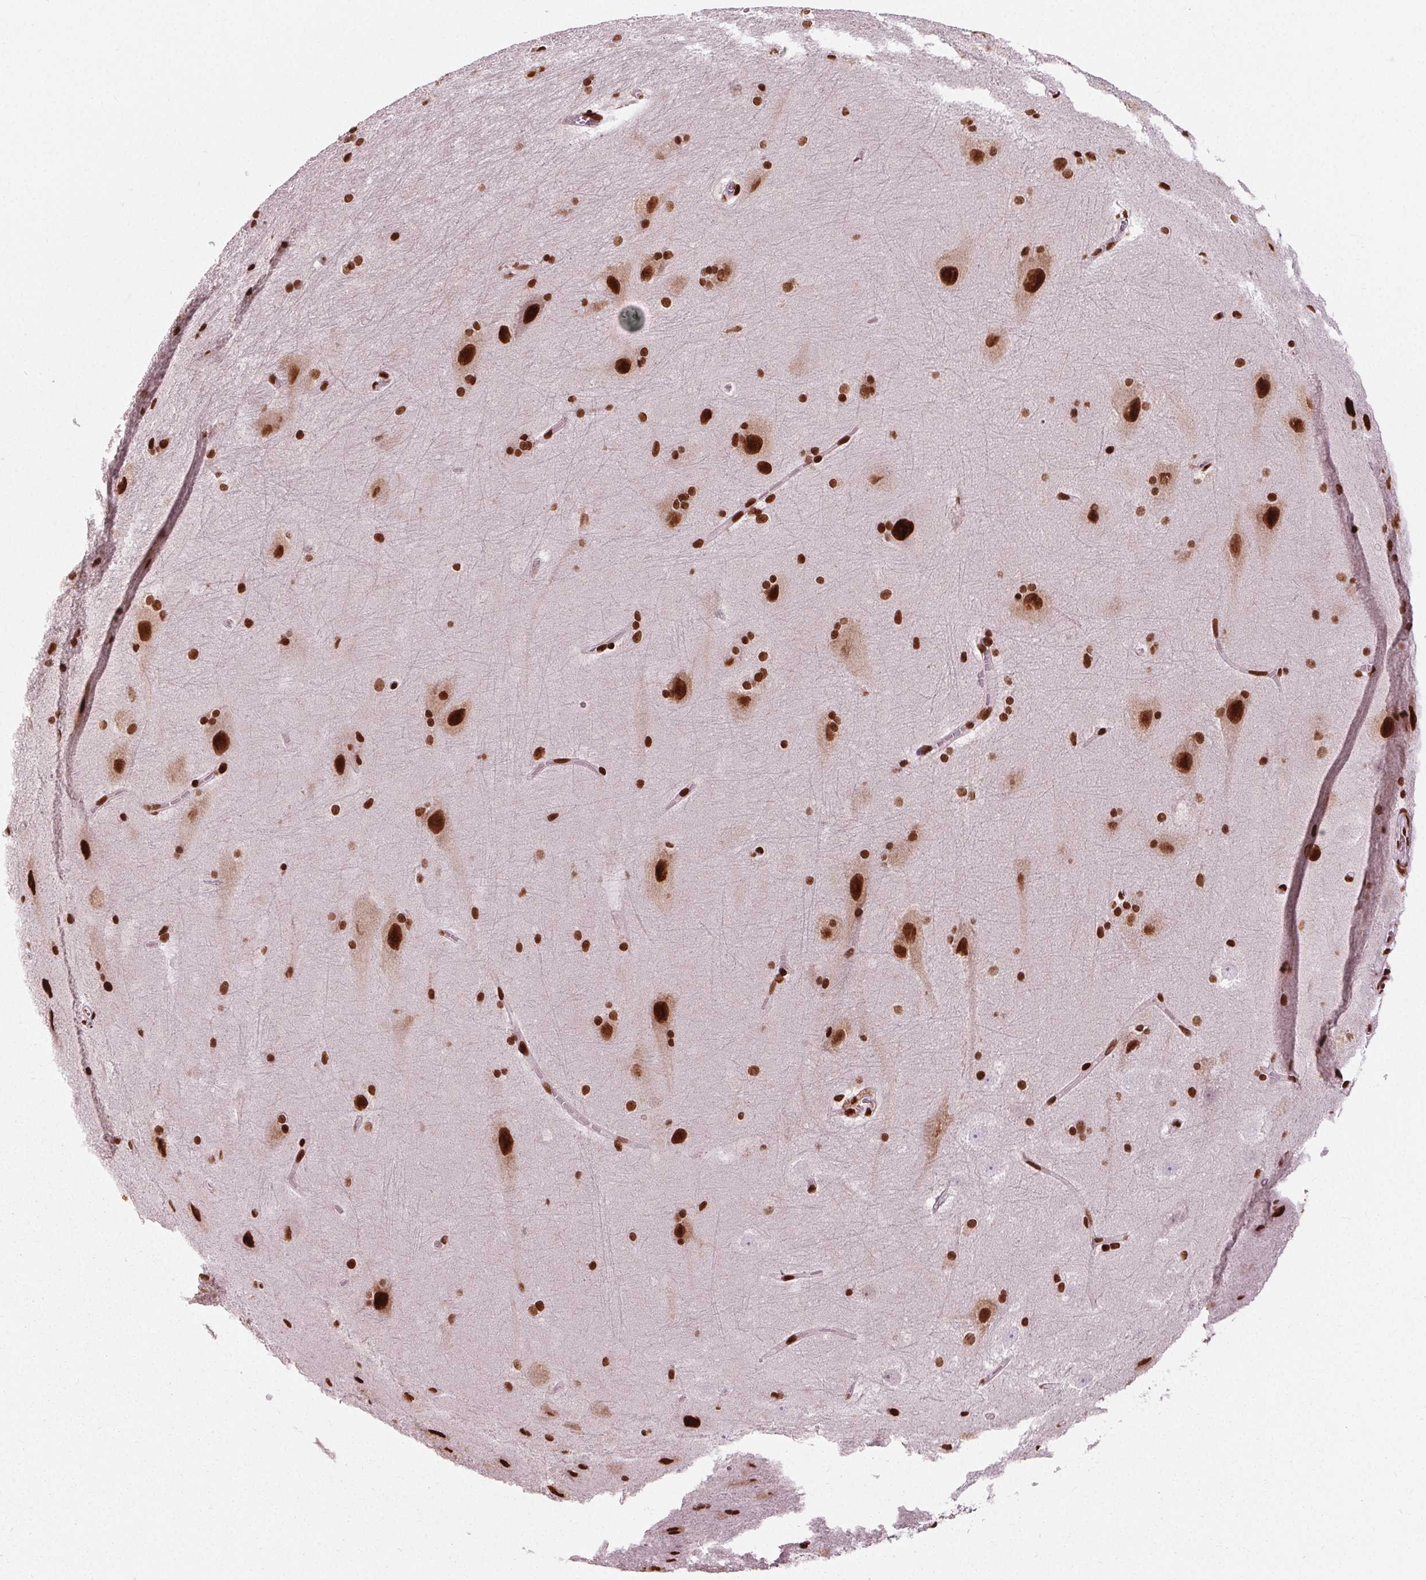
{"staining": {"intensity": "strong", "quantity": "25%-75%", "location": "nuclear"}, "tissue": "hippocampus", "cell_type": "Glial cells", "image_type": "normal", "snomed": [{"axis": "morphology", "description": "Normal tissue, NOS"}, {"axis": "topography", "description": "Cerebral cortex"}, {"axis": "topography", "description": "Hippocampus"}], "caption": "This is a histology image of IHC staining of unremarkable hippocampus, which shows strong expression in the nuclear of glial cells.", "gene": "BRD4", "patient": {"sex": "female", "age": 19}}